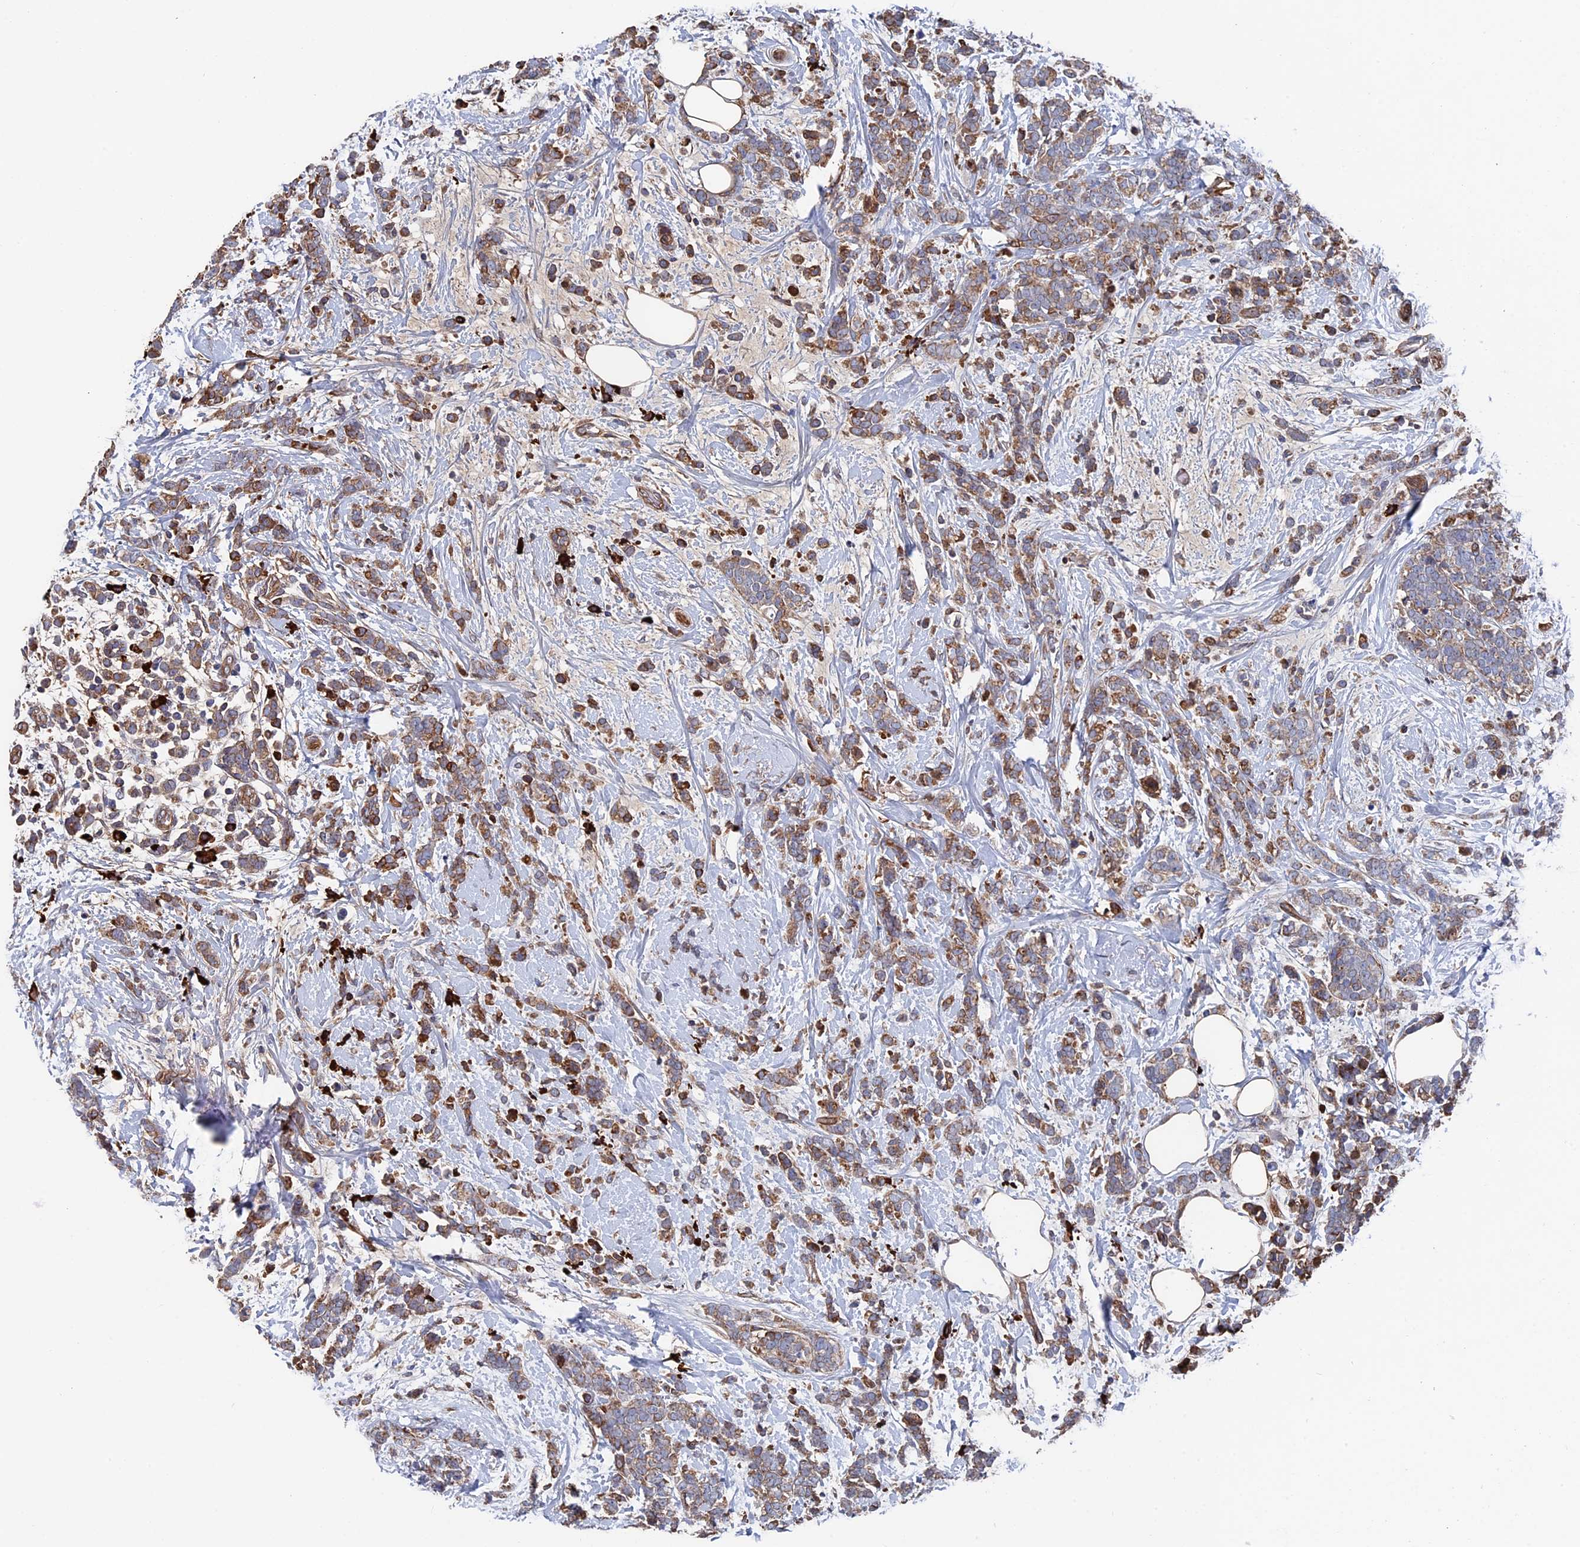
{"staining": {"intensity": "moderate", "quantity": ">75%", "location": "cytoplasmic/membranous"}, "tissue": "breast cancer", "cell_type": "Tumor cells", "image_type": "cancer", "snomed": [{"axis": "morphology", "description": "Lobular carcinoma"}, {"axis": "topography", "description": "Breast"}], "caption": "This is a histology image of immunohistochemistry (IHC) staining of breast cancer (lobular carcinoma), which shows moderate expression in the cytoplasmic/membranous of tumor cells.", "gene": "RPUSD1", "patient": {"sex": "female", "age": 58}}